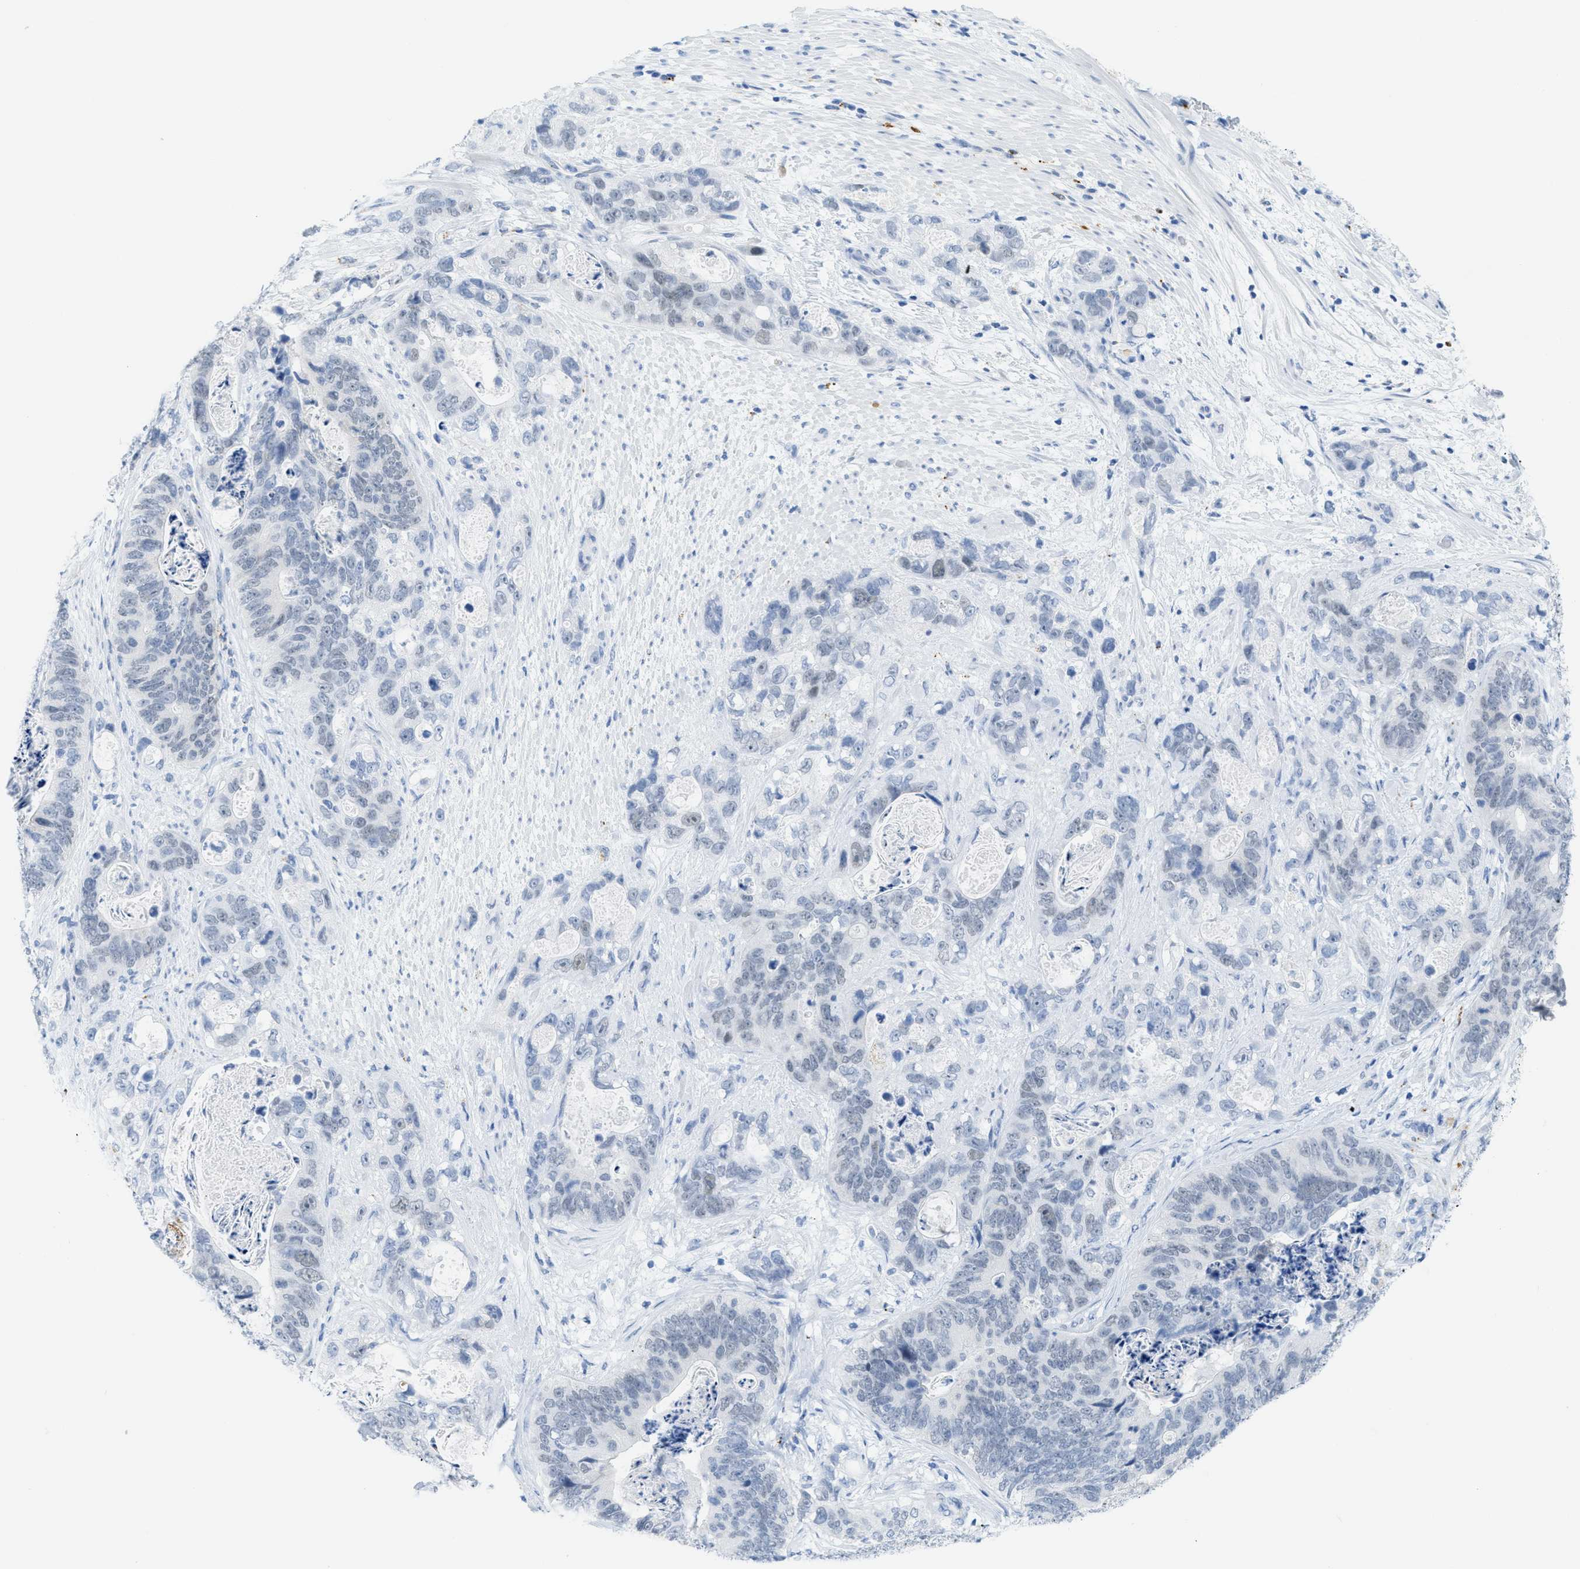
{"staining": {"intensity": "negative", "quantity": "none", "location": "none"}, "tissue": "stomach cancer", "cell_type": "Tumor cells", "image_type": "cancer", "snomed": [{"axis": "morphology", "description": "Normal tissue, NOS"}, {"axis": "morphology", "description": "Adenocarcinoma, NOS"}, {"axis": "topography", "description": "Stomach"}], "caption": "An immunohistochemistry (IHC) micrograph of stomach adenocarcinoma is shown. There is no staining in tumor cells of stomach adenocarcinoma.", "gene": "WDR4", "patient": {"sex": "female", "age": 89}}